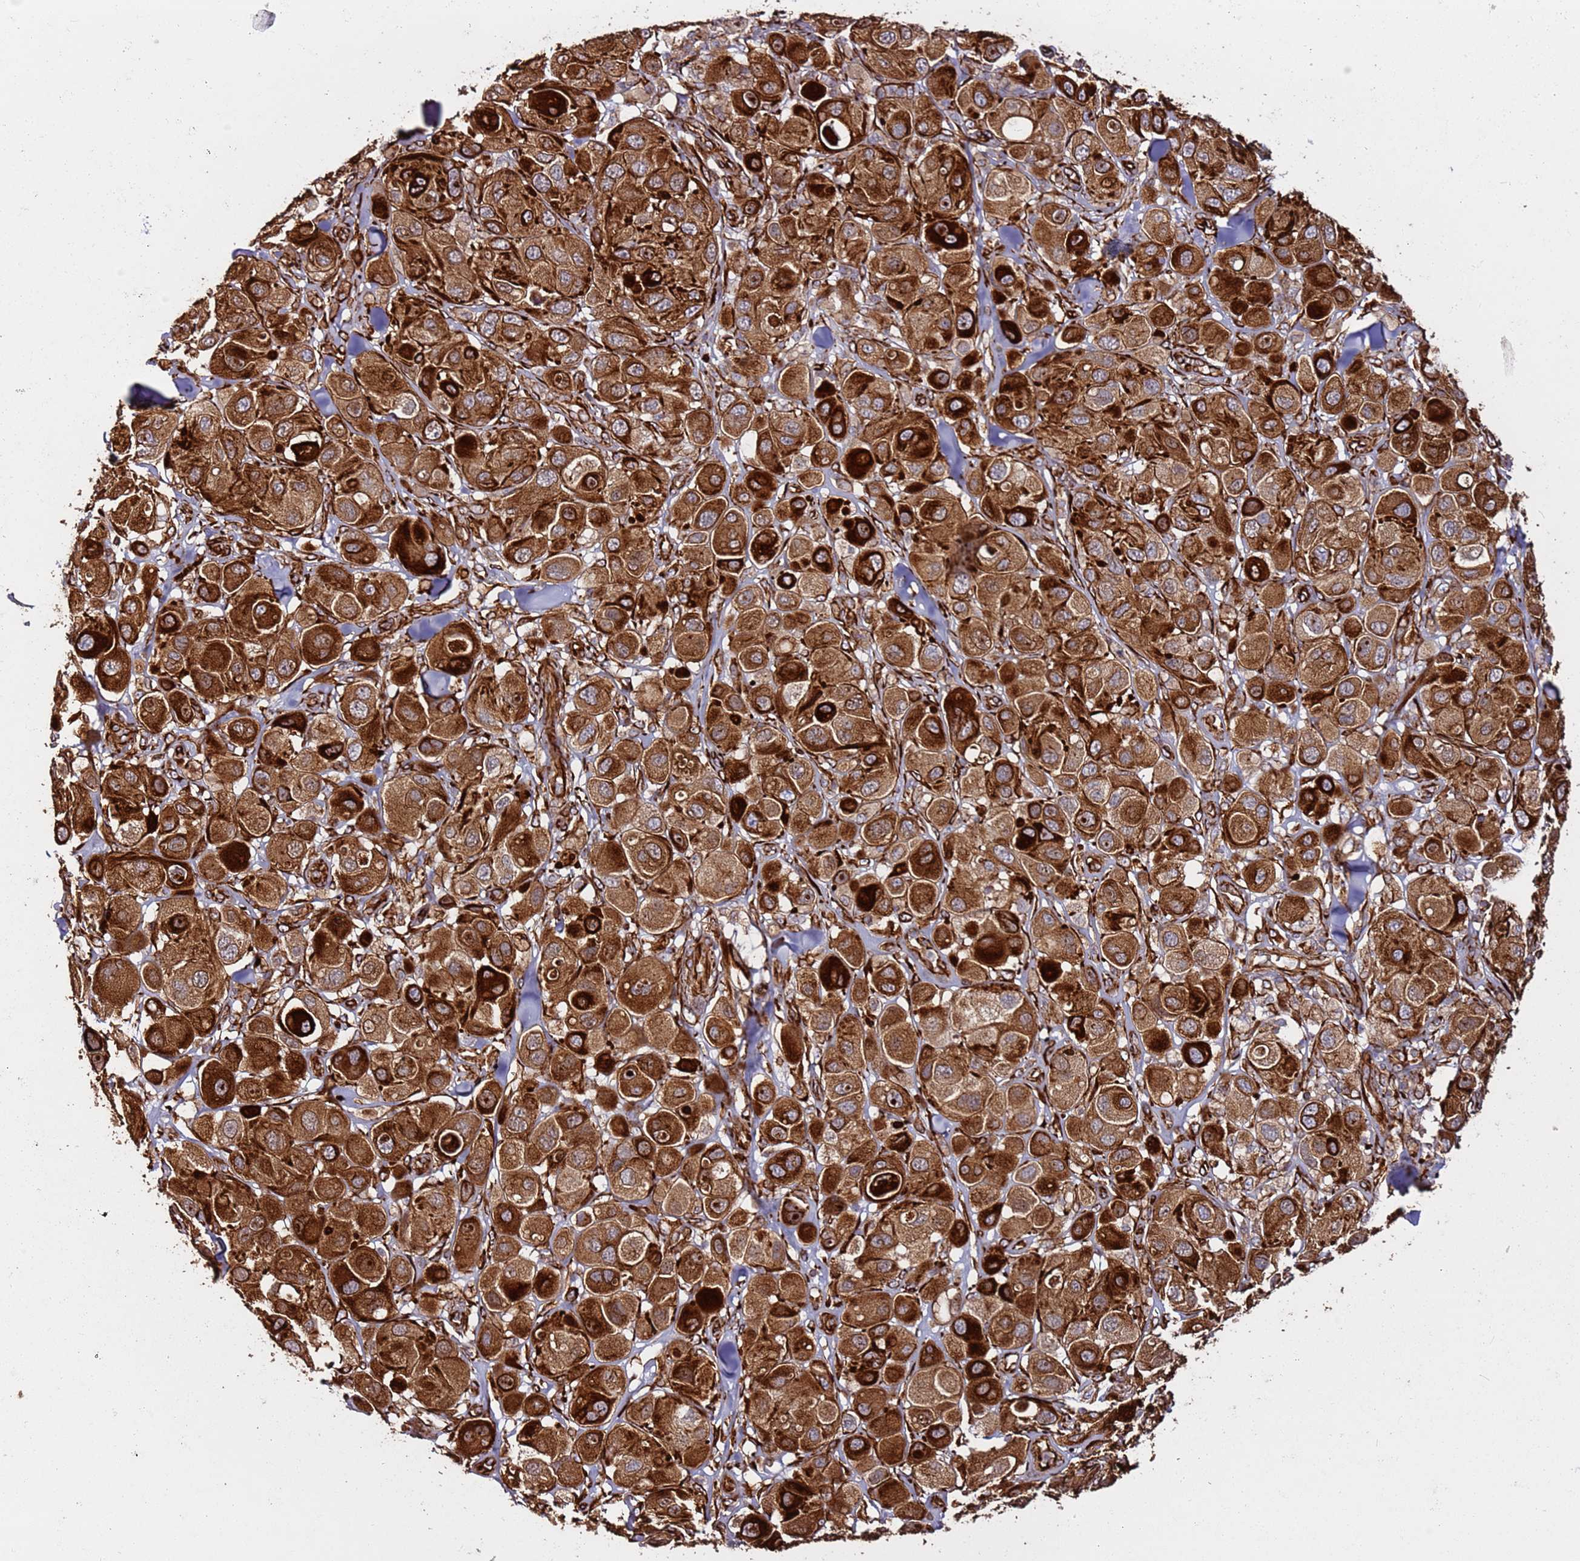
{"staining": {"intensity": "strong", "quantity": ">75%", "location": "cytoplasmic/membranous"}, "tissue": "melanoma", "cell_type": "Tumor cells", "image_type": "cancer", "snomed": [{"axis": "morphology", "description": "Malignant melanoma, Metastatic site"}, {"axis": "topography", "description": "Skin"}], "caption": "Immunohistochemical staining of human malignant melanoma (metastatic site) reveals high levels of strong cytoplasmic/membranous staining in about >75% of tumor cells.", "gene": "MRGPRE", "patient": {"sex": "male", "age": 41}}